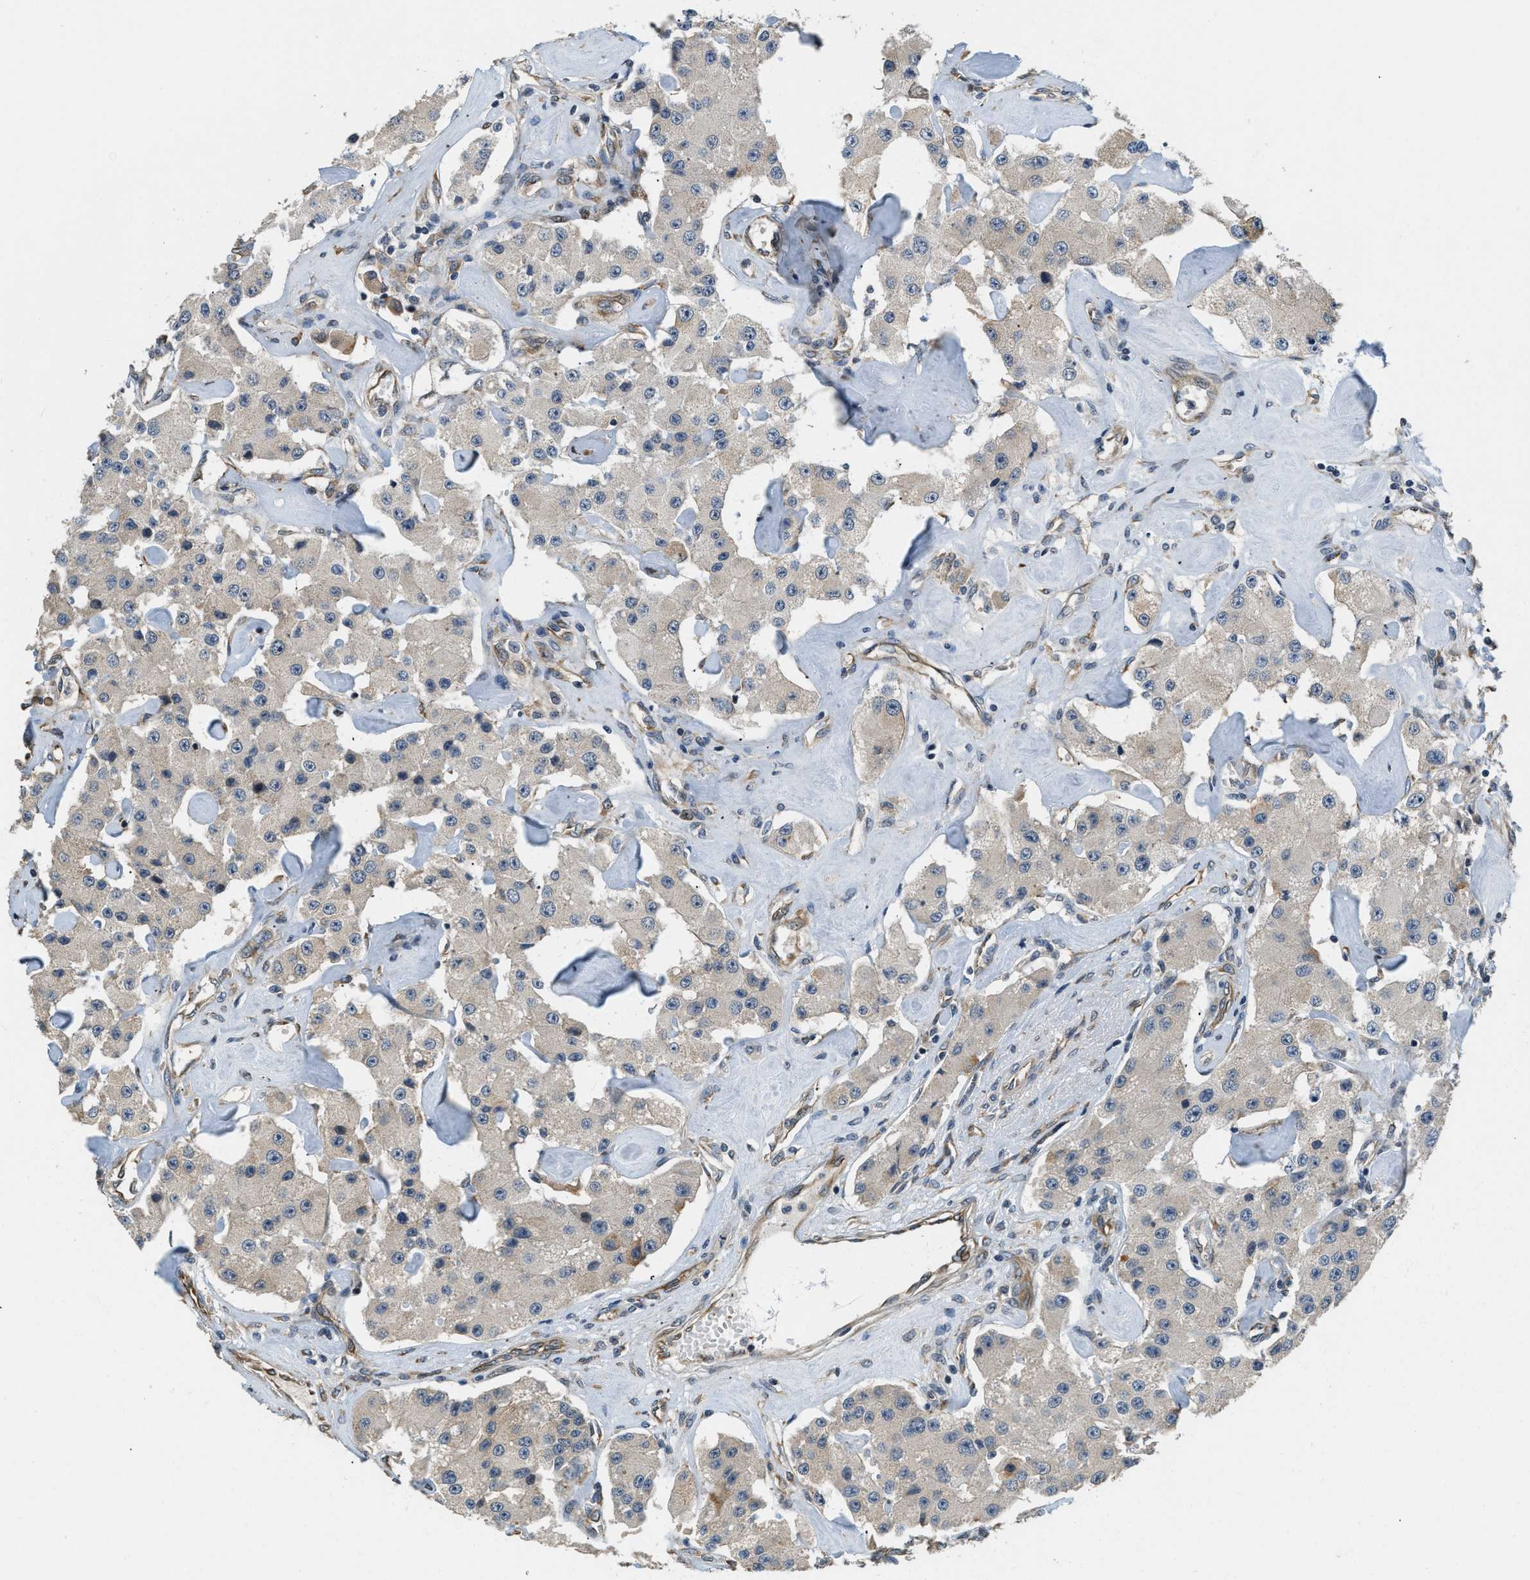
{"staining": {"intensity": "negative", "quantity": "none", "location": "none"}, "tissue": "carcinoid", "cell_type": "Tumor cells", "image_type": "cancer", "snomed": [{"axis": "morphology", "description": "Carcinoid, malignant, NOS"}, {"axis": "topography", "description": "Pancreas"}], "caption": "Tumor cells are negative for brown protein staining in malignant carcinoid.", "gene": "ALOX12", "patient": {"sex": "male", "age": 41}}